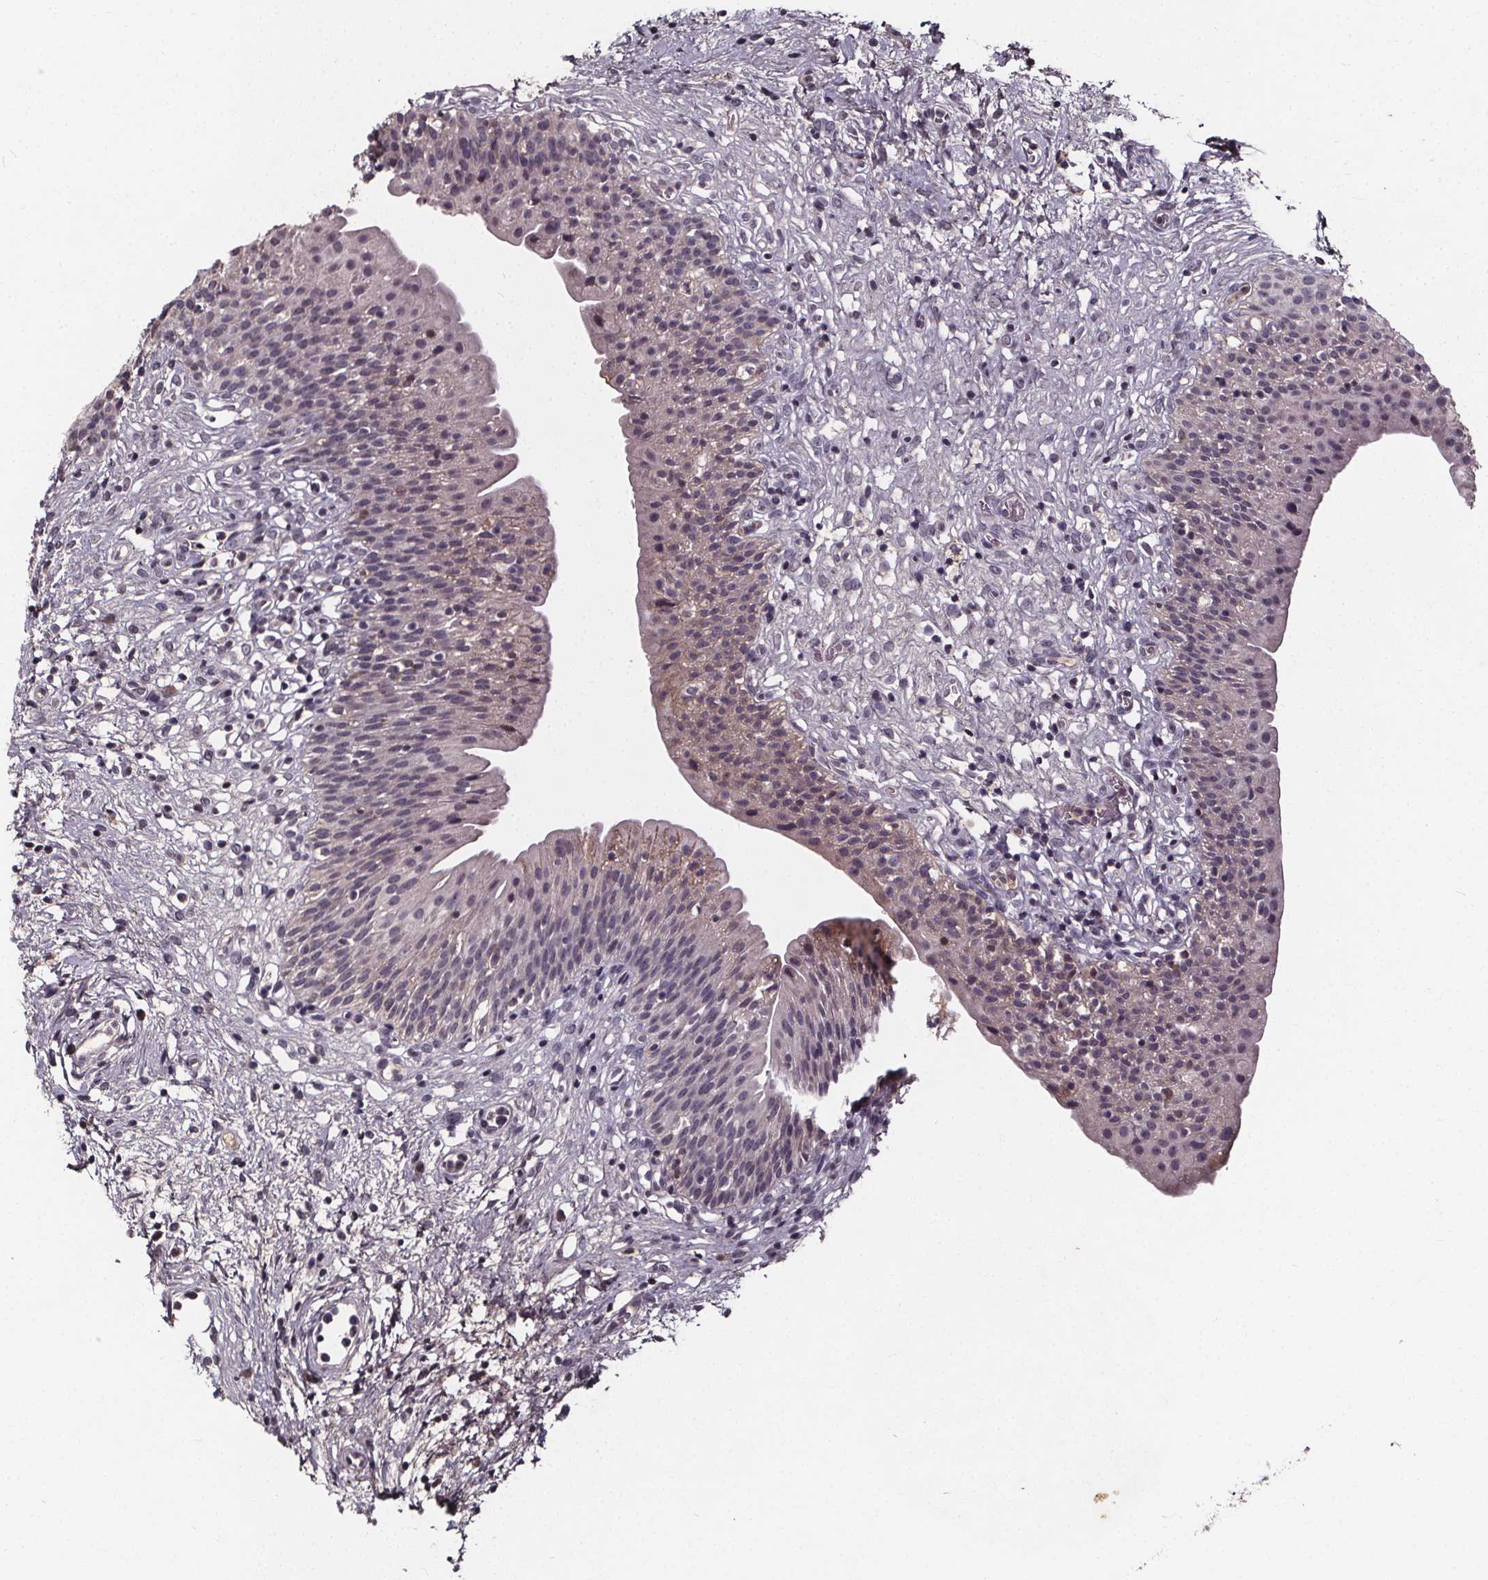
{"staining": {"intensity": "negative", "quantity": "none", "location": "none"}, "tissue": "urinary bladder", "cell_type": "Urothelial cells", "image_type": "normal", "snomed": [{"axis": "morphology", "description": "Normal tissue, NOS"}, {"axis": "topography", "description": "Urinary bladder"}], "caption": "Image shows no significant protein expression in urothelial cells of unremarkable urinary bladder.", "gene": "SPAG8", "patient": {"sex": "male", "age": 76}}